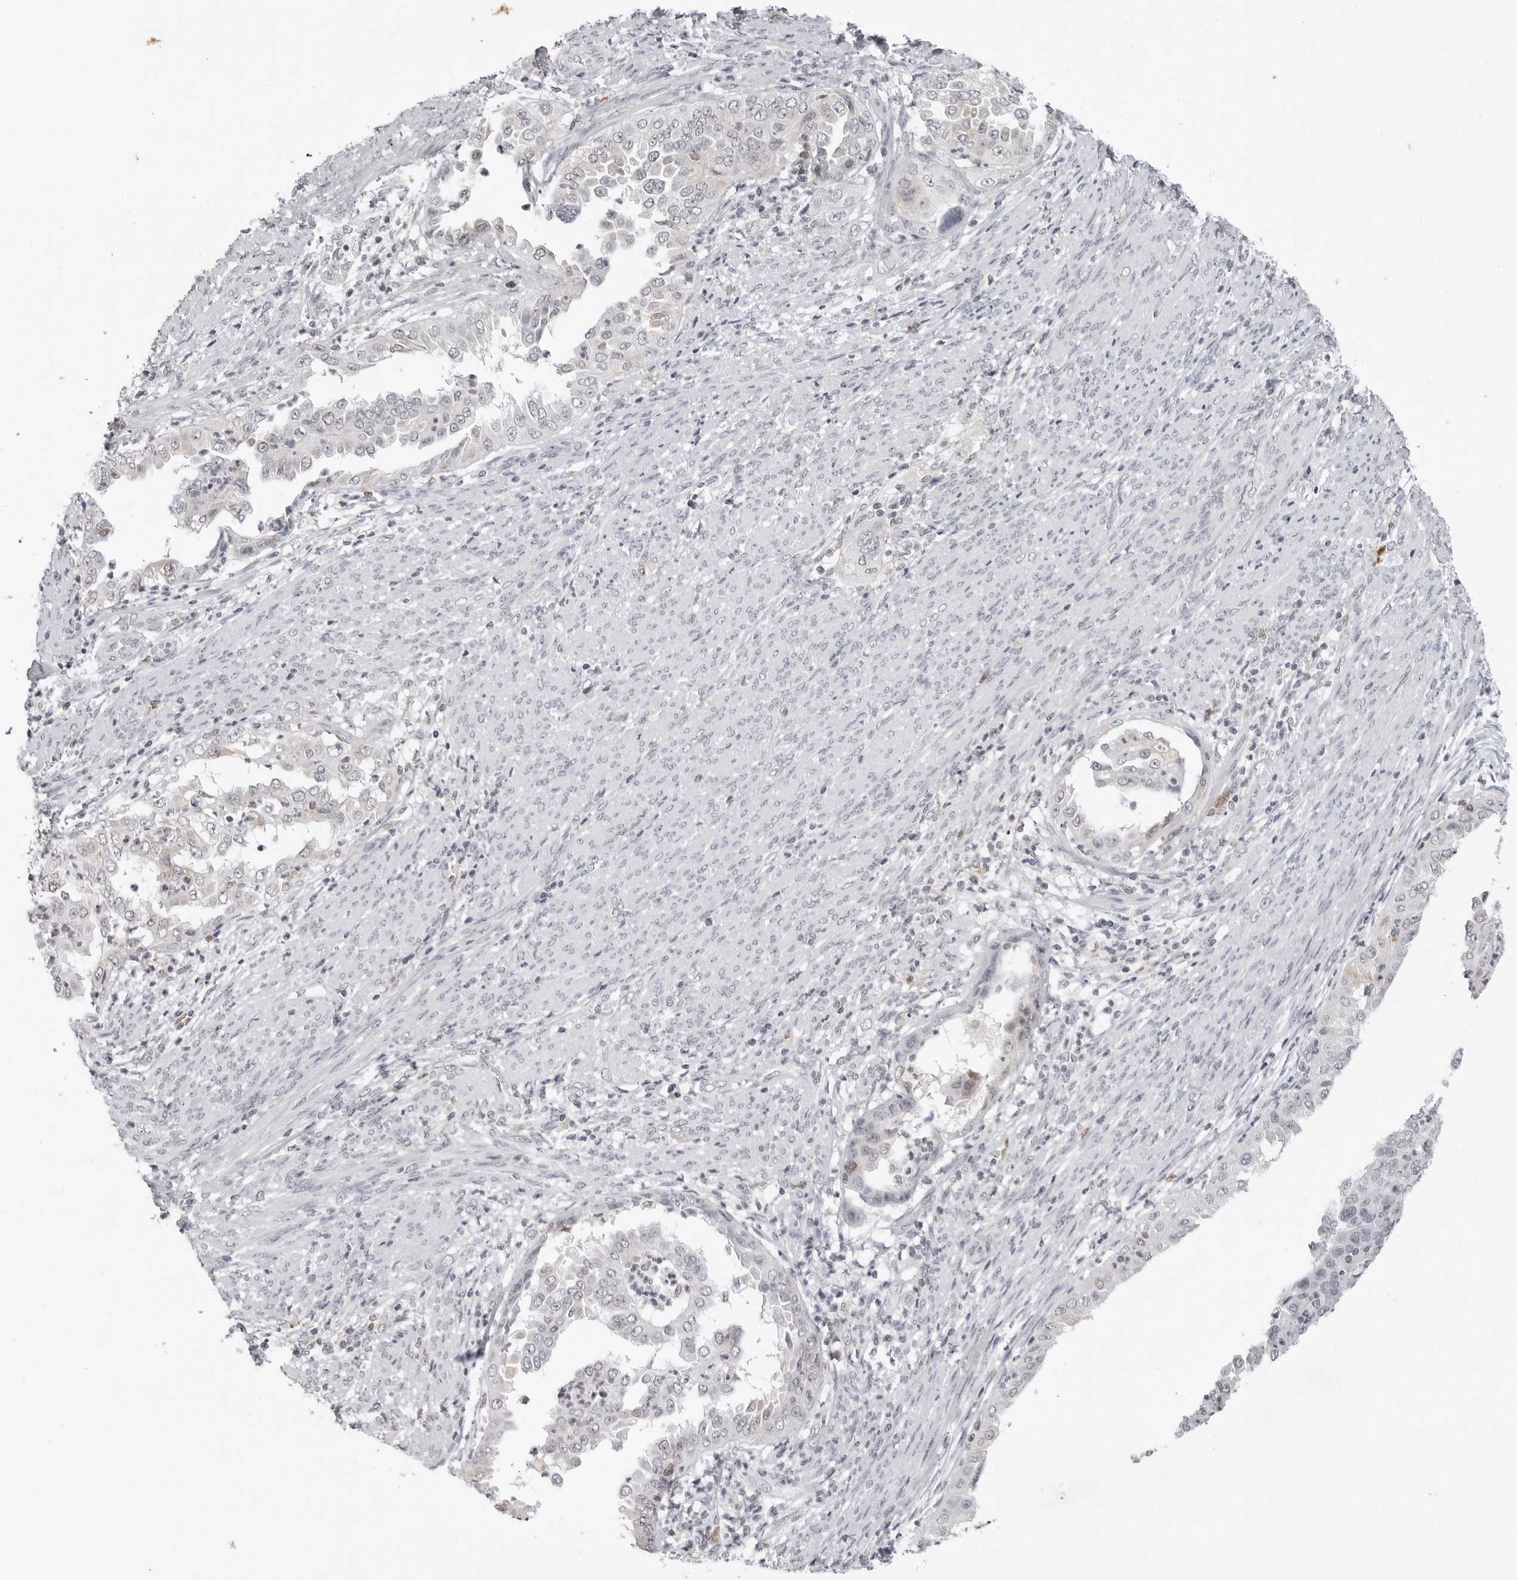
{"staining": {"intensity": "negative", "quantity": "none", "location": "none"}, "tissue": "endometrial cancer", "cell_type": "Tumor cells", "image_type": "cancer", "snomed": [{"axis": "morphology", "description": "Adenocarcinoma, NOS"}, {"axis": "topography", "description": "Endometrium"}], "caption": "There is no significant positivity in tumor cells of endometrial cancer (adenocarcinoma).", "gene": "RRM1", "patient": {"sex": "female", "age": 85}}